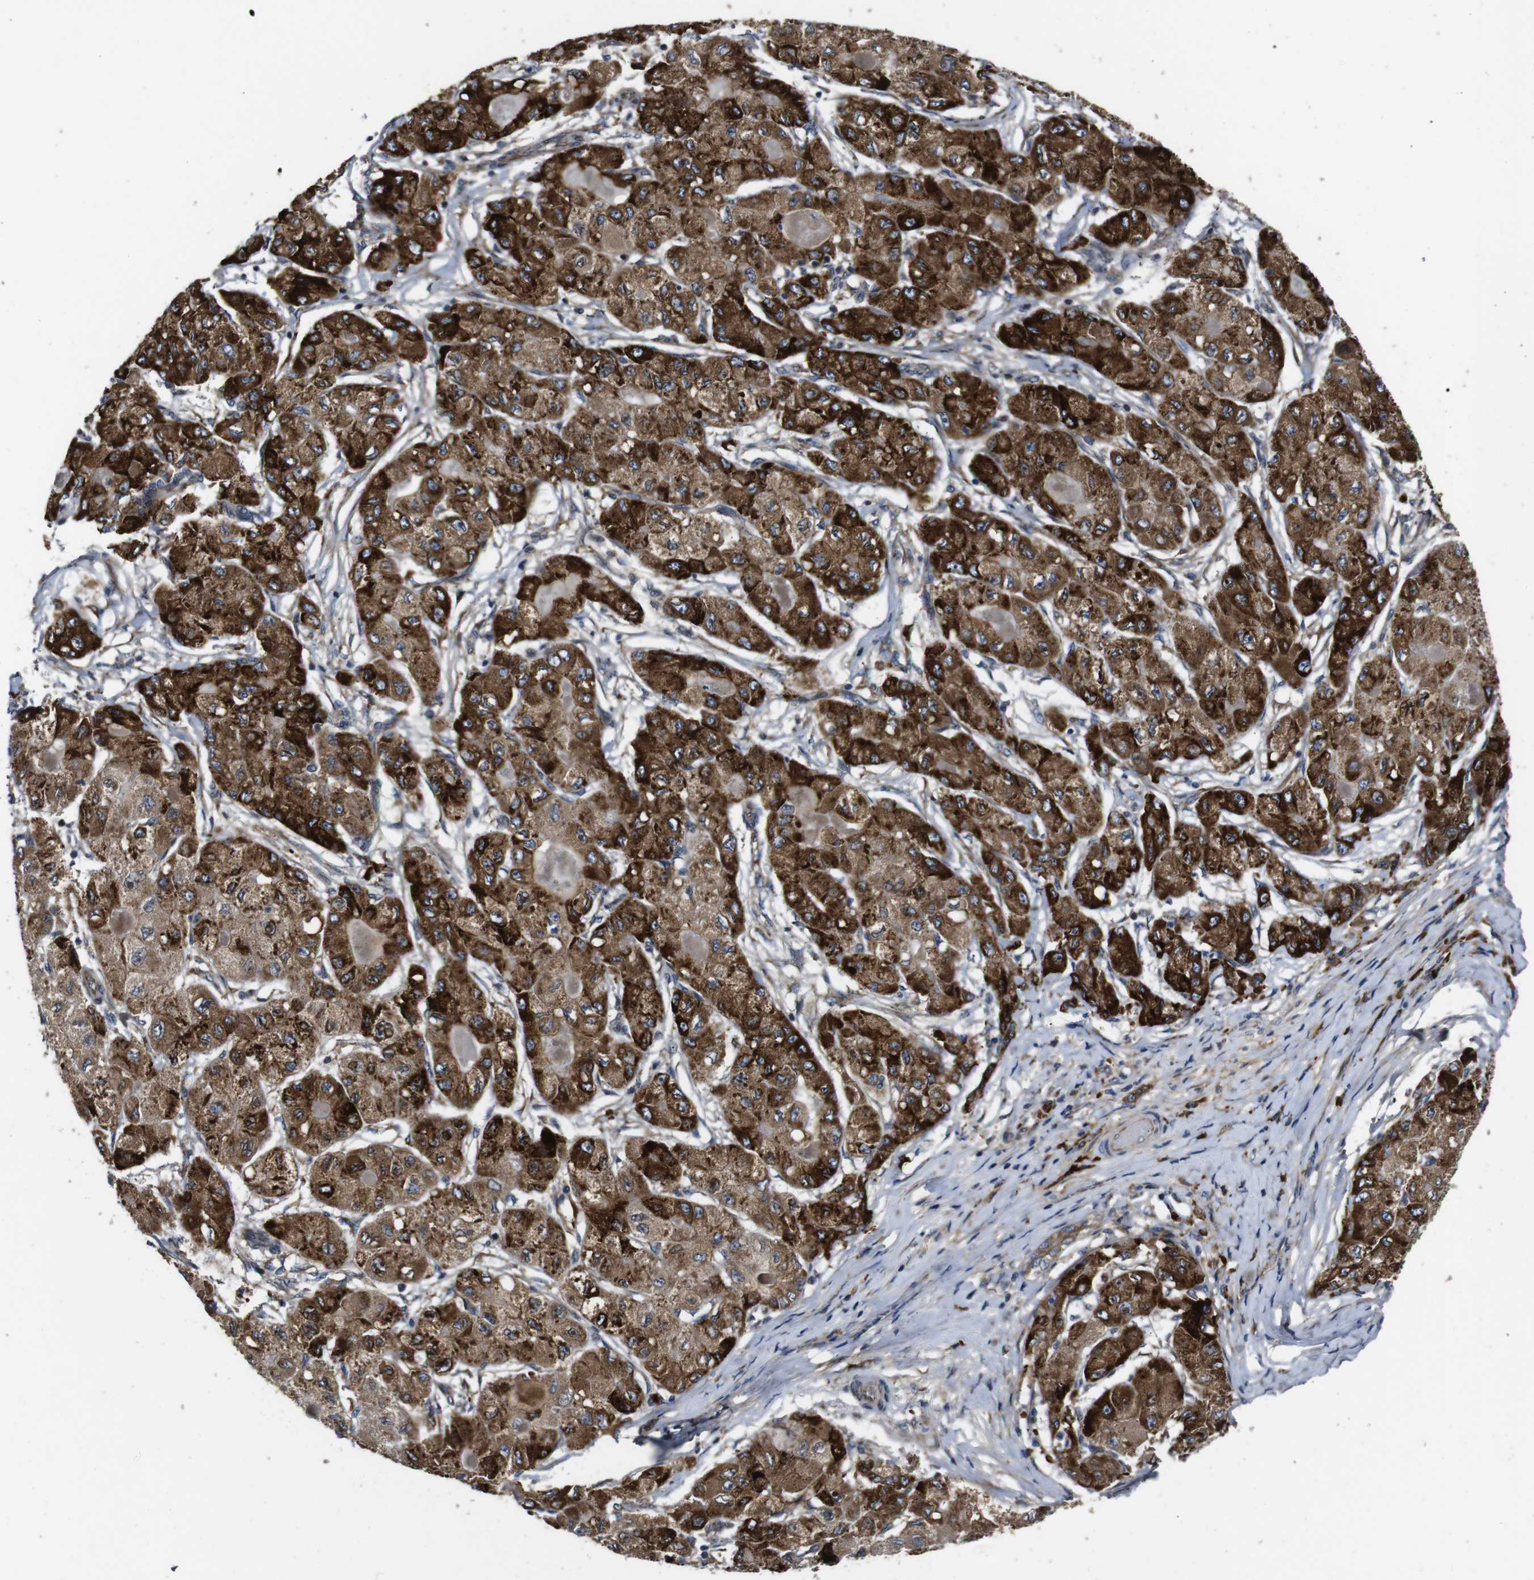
{"staining": {"intensity": "strong", "quantity": ">75%", "location": "cytoplasmic/membranous"}, "tissue": "liver cancer", "cell_type": "Tumor cells", "image_type": "cancer", "snomed": [{"axis": "morphology", "description": "Carcinoma, Hepatocellular, NOS"}, {"axis": "topography", "description": "Liver"}], "caption": "About >75% of tumor cells in liver cancer (hepatocellular carcinoma) demonstrate strong cytoplasmic/membranous protein expression as visualized by brown immunohistochemical staining.", "gene": "UBE2G2", "patient": {"sex": "male", "age": 80}}